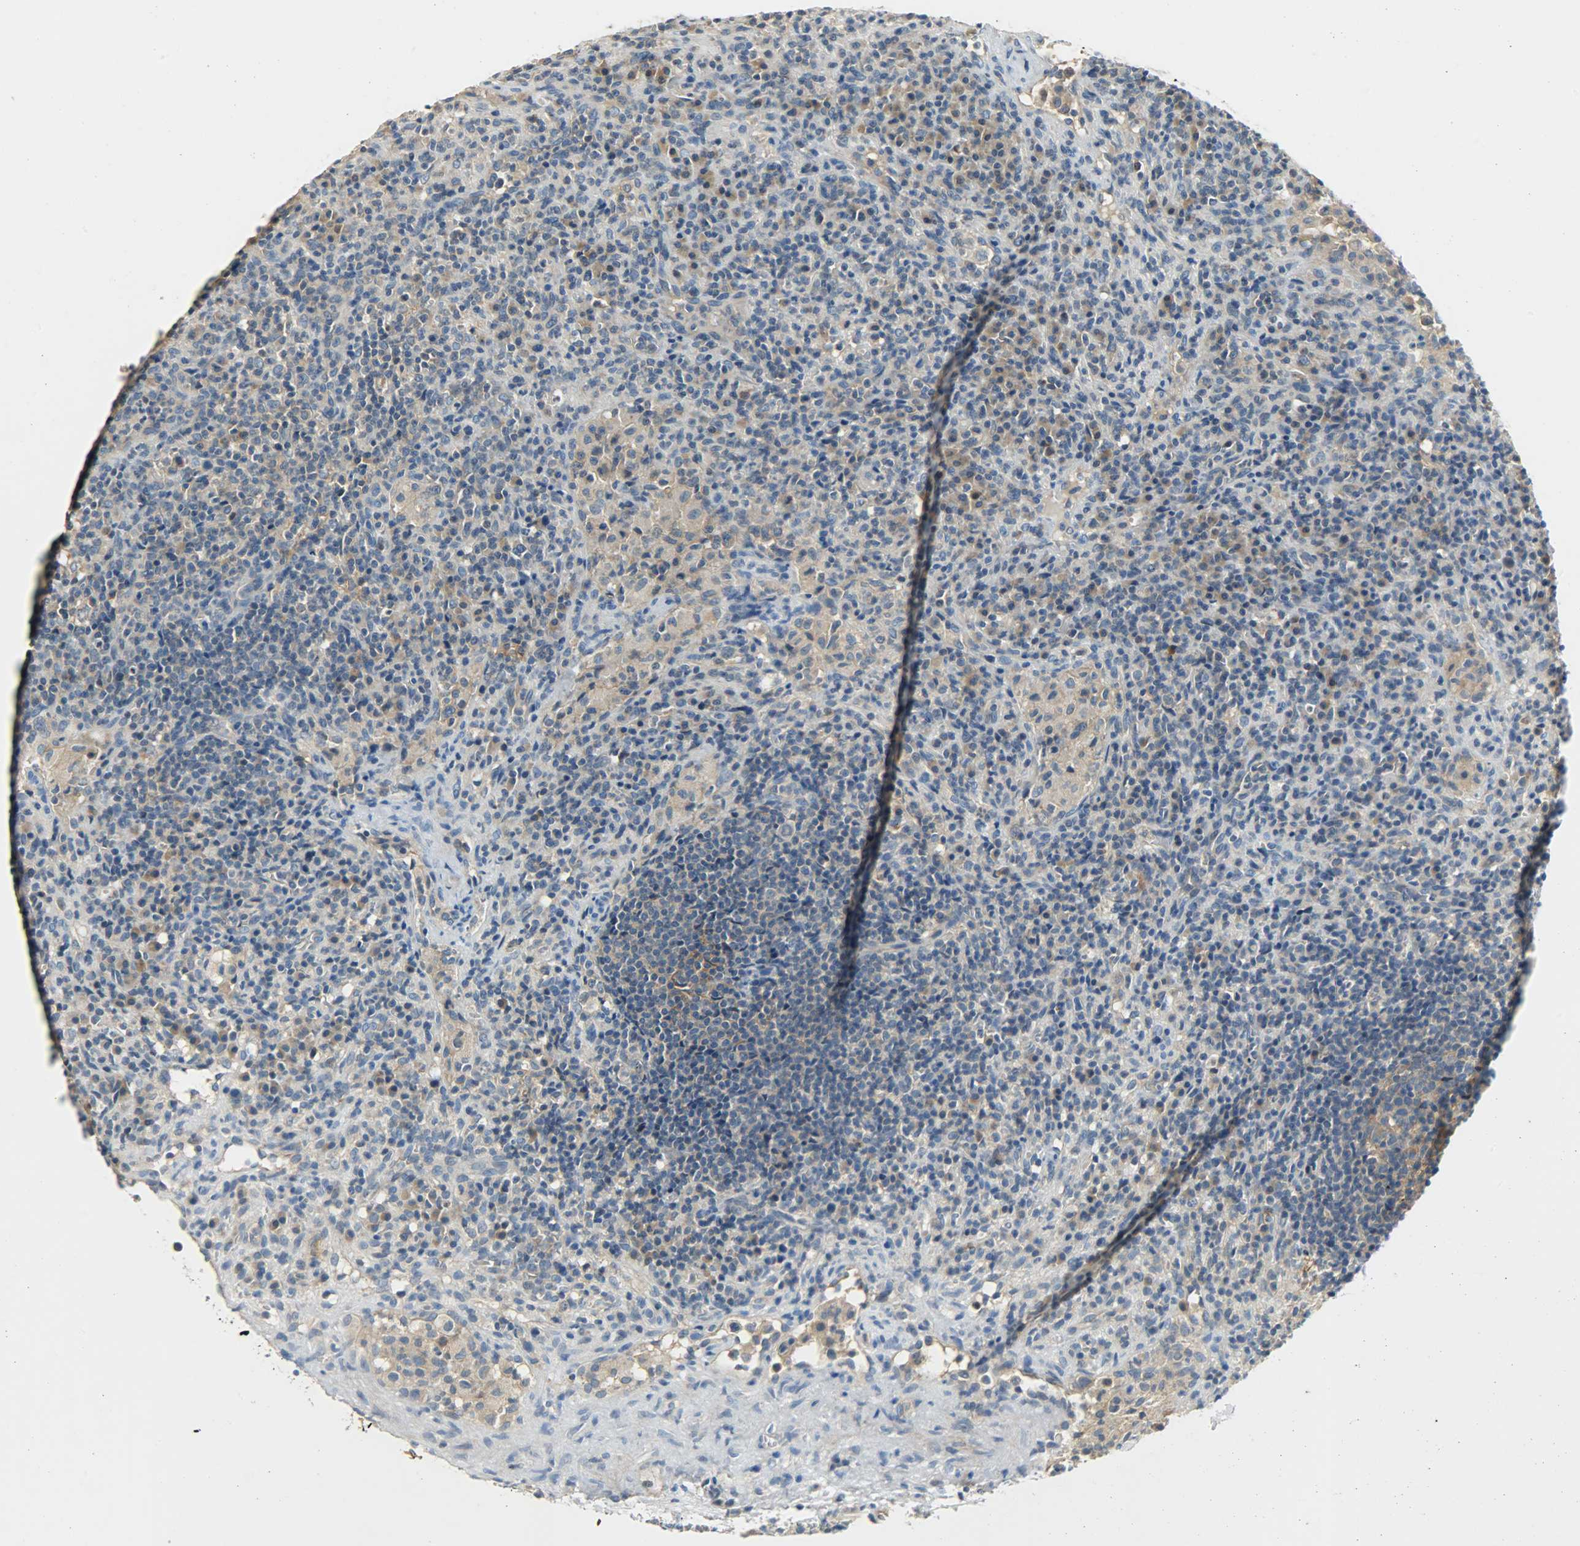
{"staining": {"intensity": "moderate", "quantity": "25%-75%", "location": "cytoplasmic/membranous"}, "tissue": "lymphoma", "cell_type": "Tumor cells", "image_type": "cancer", "snomed": [{"axis": "morphology", "description": "Hodgkin's disease, NOS"}, {"axis": "topography", "description": "Lymph node"}], "caption": "This image displays Hodgkin's disease stained with IHC to label a protein in brown. The cytoplasmic/membranous of tumor cells show moderate positivity for the protein. Nuclei are counter-stained blue.", "gene": "DSG2", "patient": {"sex": "male", "age": 65}}